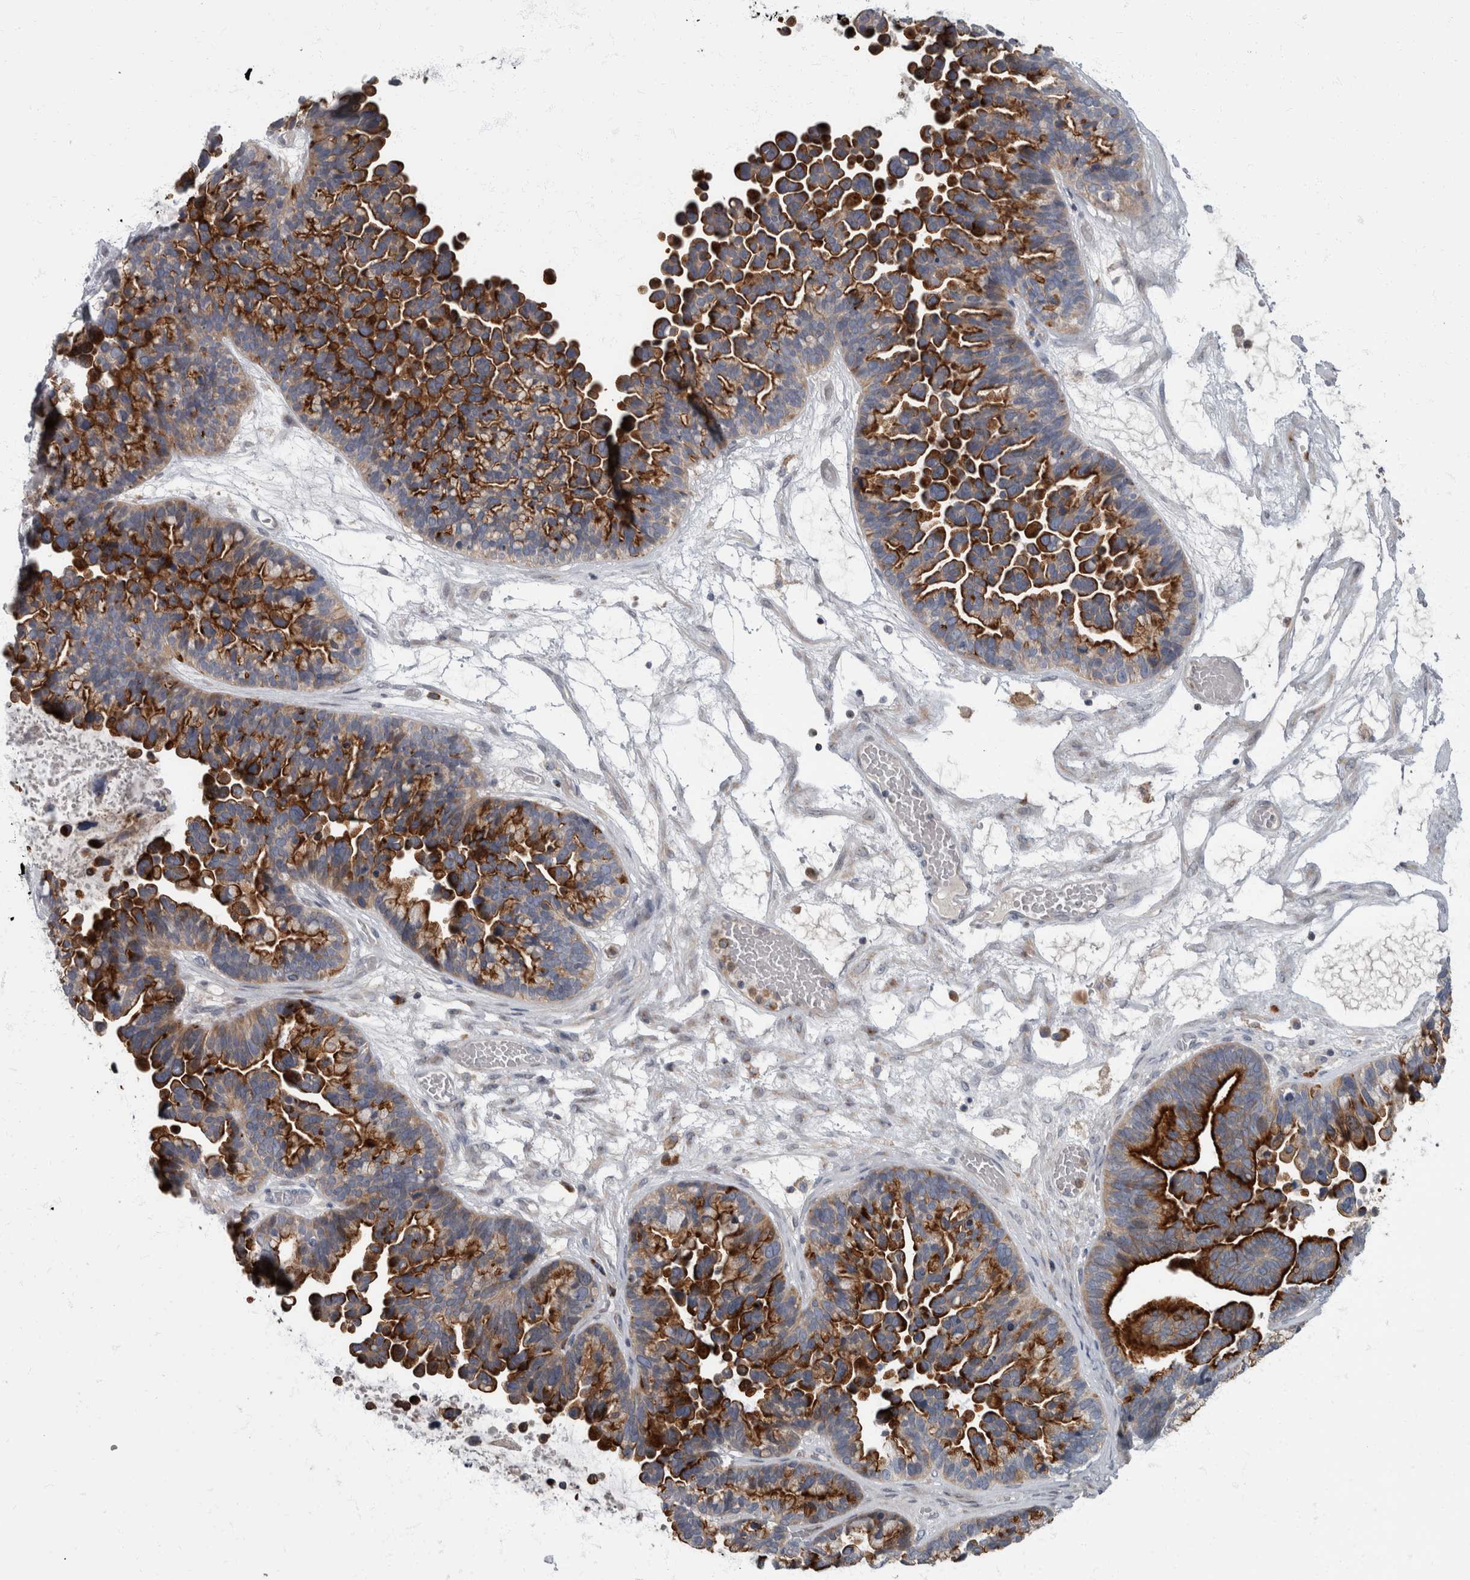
{"staining": {"intensity": "strong", "quantity": "25%-75%", "location": "cytoplasmic/membranous"}, "tissue": "ovarian cancer", "cell_type": "Tumor cells", "image_type": "cancer", "snomed": [{"axis": "morphology", "description": "Cystadenocarcinoma, serous, NOS"}, {"axis": "topography", "description": "Ovary"}], "caption": "Immunohistochemistry (IHC) histopathology image of neoplastic tissue: human ovarian cancer stained using immunohistochemistry (IHC) reveals high levels of strong protein expression localized specifically in the cytoplasmic/membranous of tumor cells, appearing as a cytoplasmic/membranous brown color.", "gene": "CDC42BPG", "patient": {"sex": "female", "age": 56}}